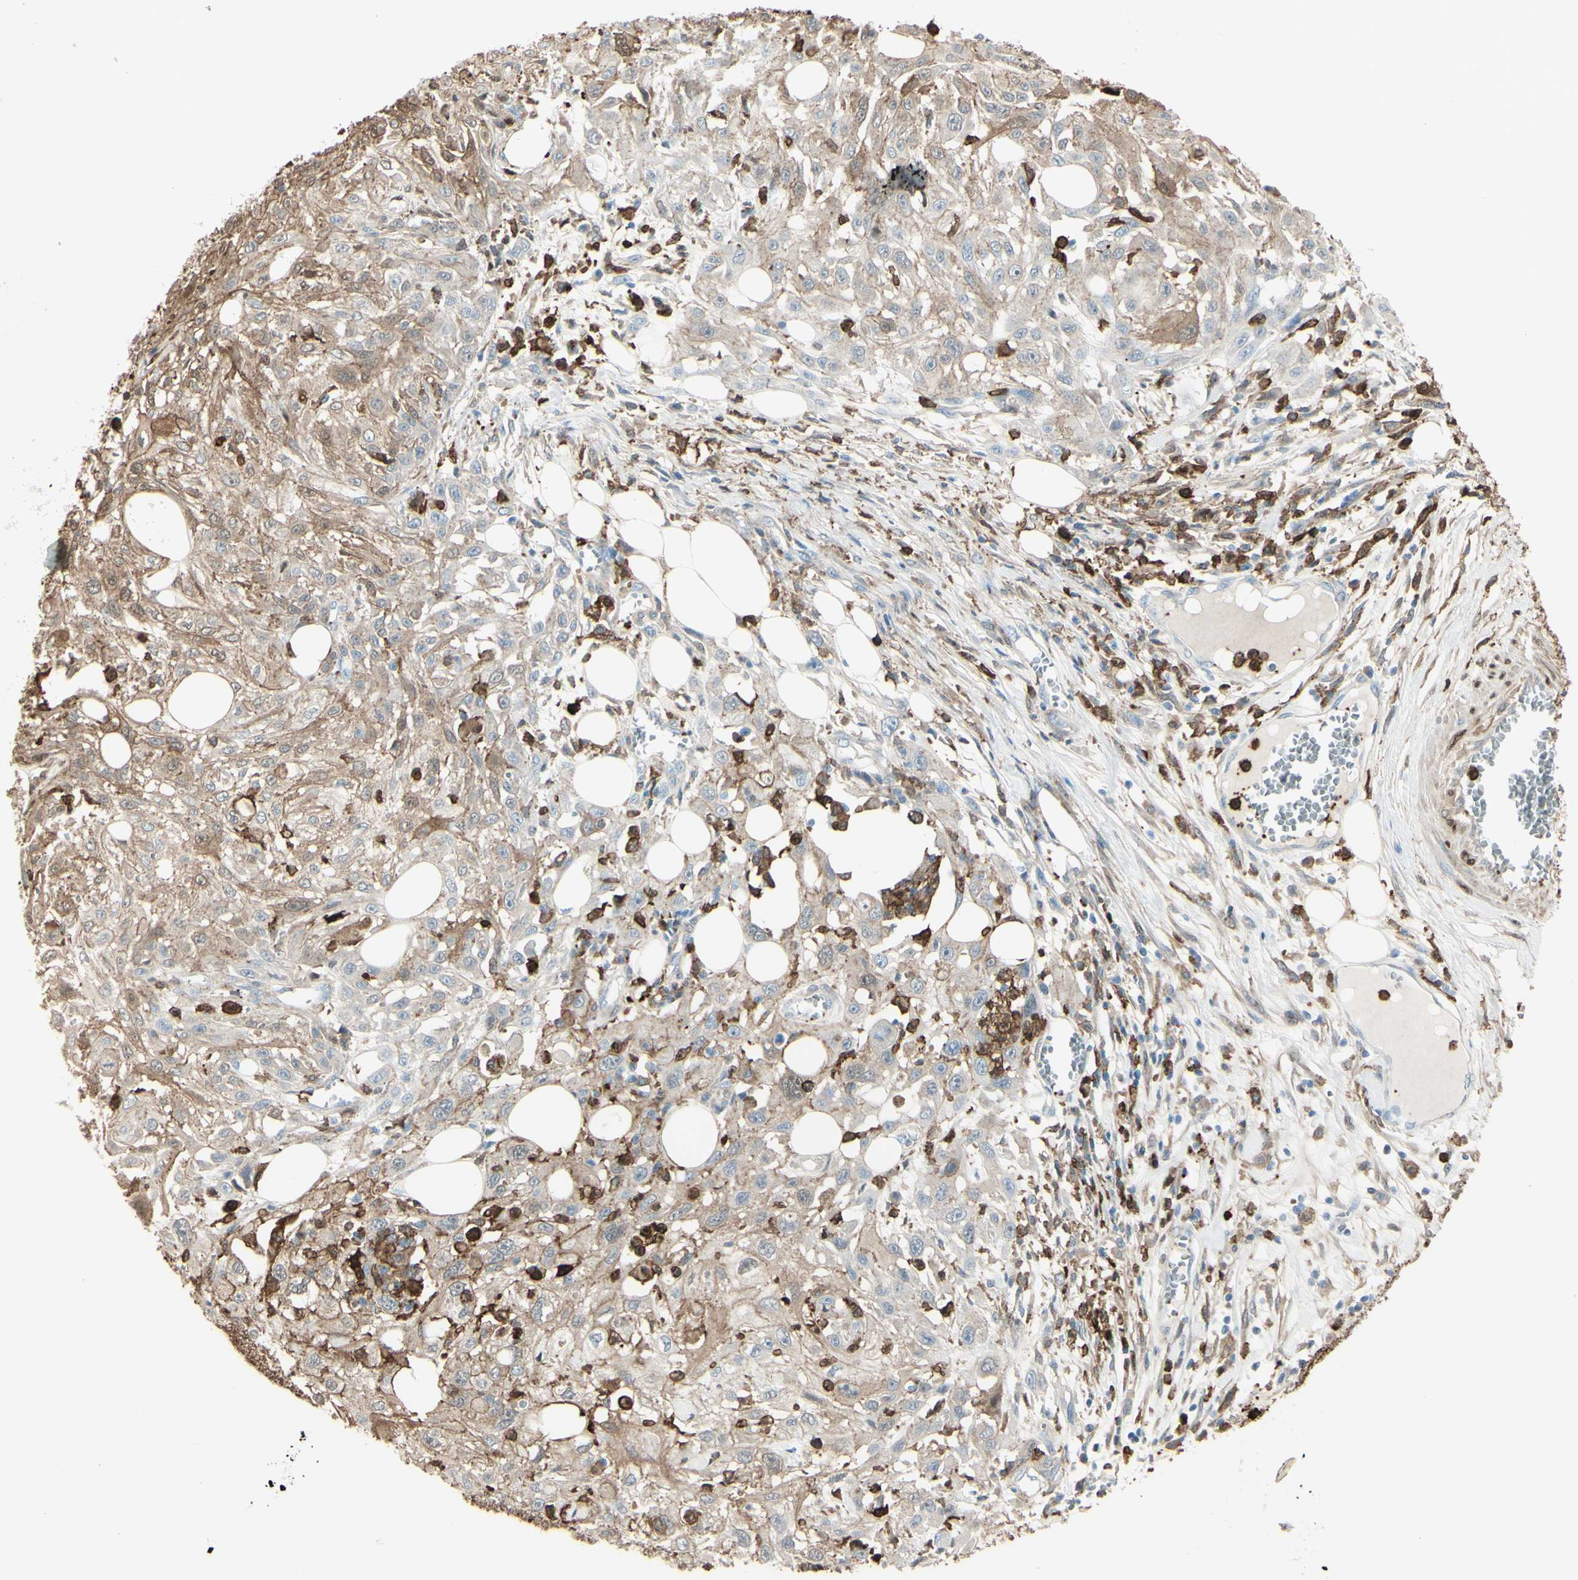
{"staining": {"intensity": "weak", "quantity": ">75%", "location": "cytoplasmic/membranous"}, "tissue": "skin cancer", "cell_type": "Tumor cells", "image_type": "cancer", "snomed": [{"axis": "morphology", "description": "Squamous cell carcinoma, NOS"}, {"axis": "topography", "description": "Skin"}], "caption": "Weak cytoplasmic/membranous positivity is identified in about >75% of tumor cells in skin cancer. The staining was performed using DAB (3,3'-diaminobenzidine) to visualize the protein expression in brown, while the nuclei were stained in blue with hematoxylin (Magnification: 20x).", "gene": "GSN", "patient": {"sex": "male", "age": 75}}